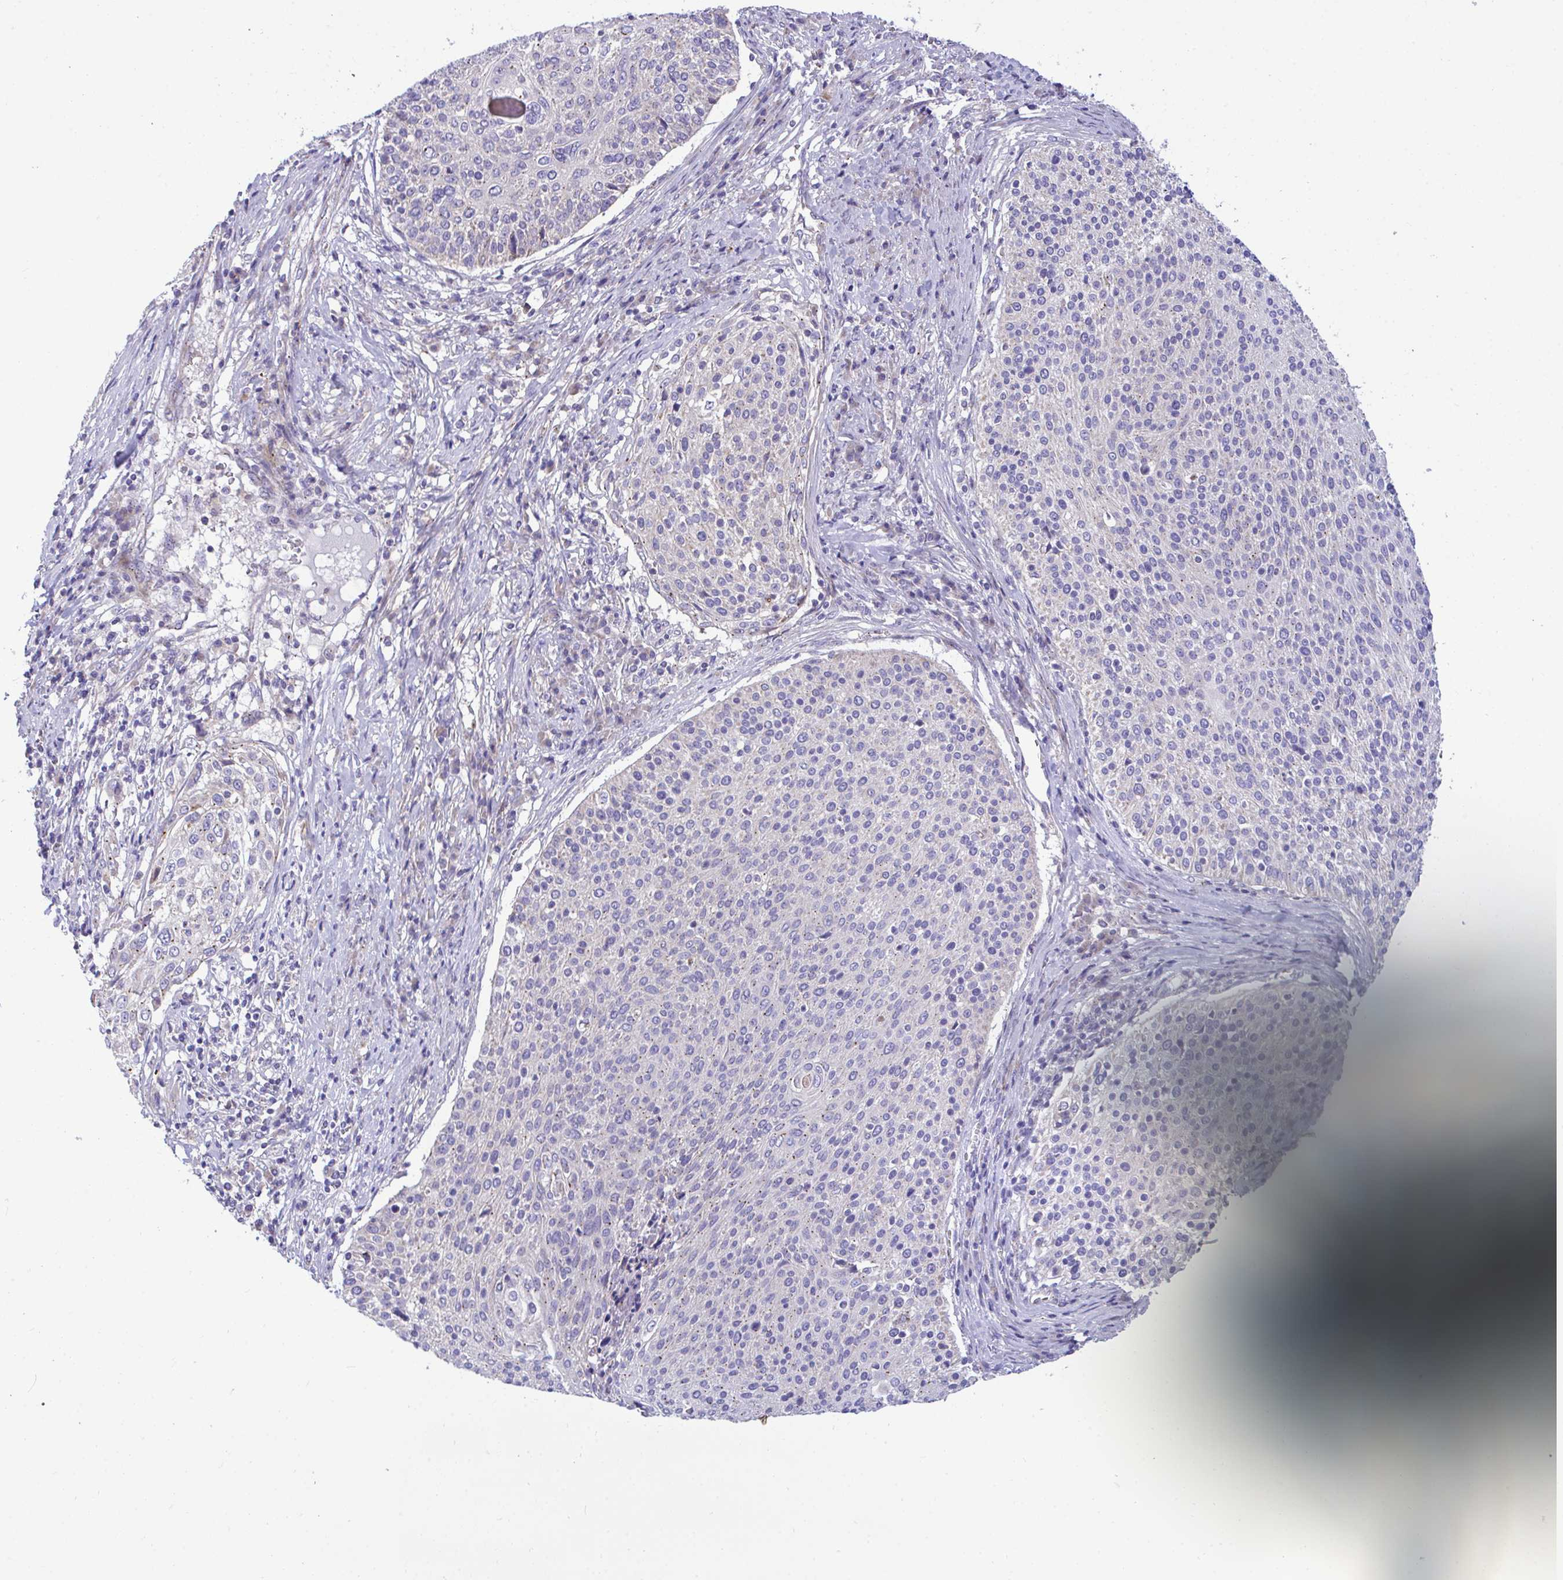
{"staining": {"intensity": "negative", "quantity": "none", "location": "none"}, "tissue": "cervical cancer", "cell_type": "Tumor cells", "image_type": "cancer", "snomed": [{"axis": "morphology", "description": "Squamous cell carcinoma, NOS"}, {"axis": "topography", "description": "Cervix"}], "caption": "There is no significant positivity in tumor cells of squamous cell carcinoma (cervical).", "gene": "MRPS16", "patient": {"sex": "female", "age": 31}}